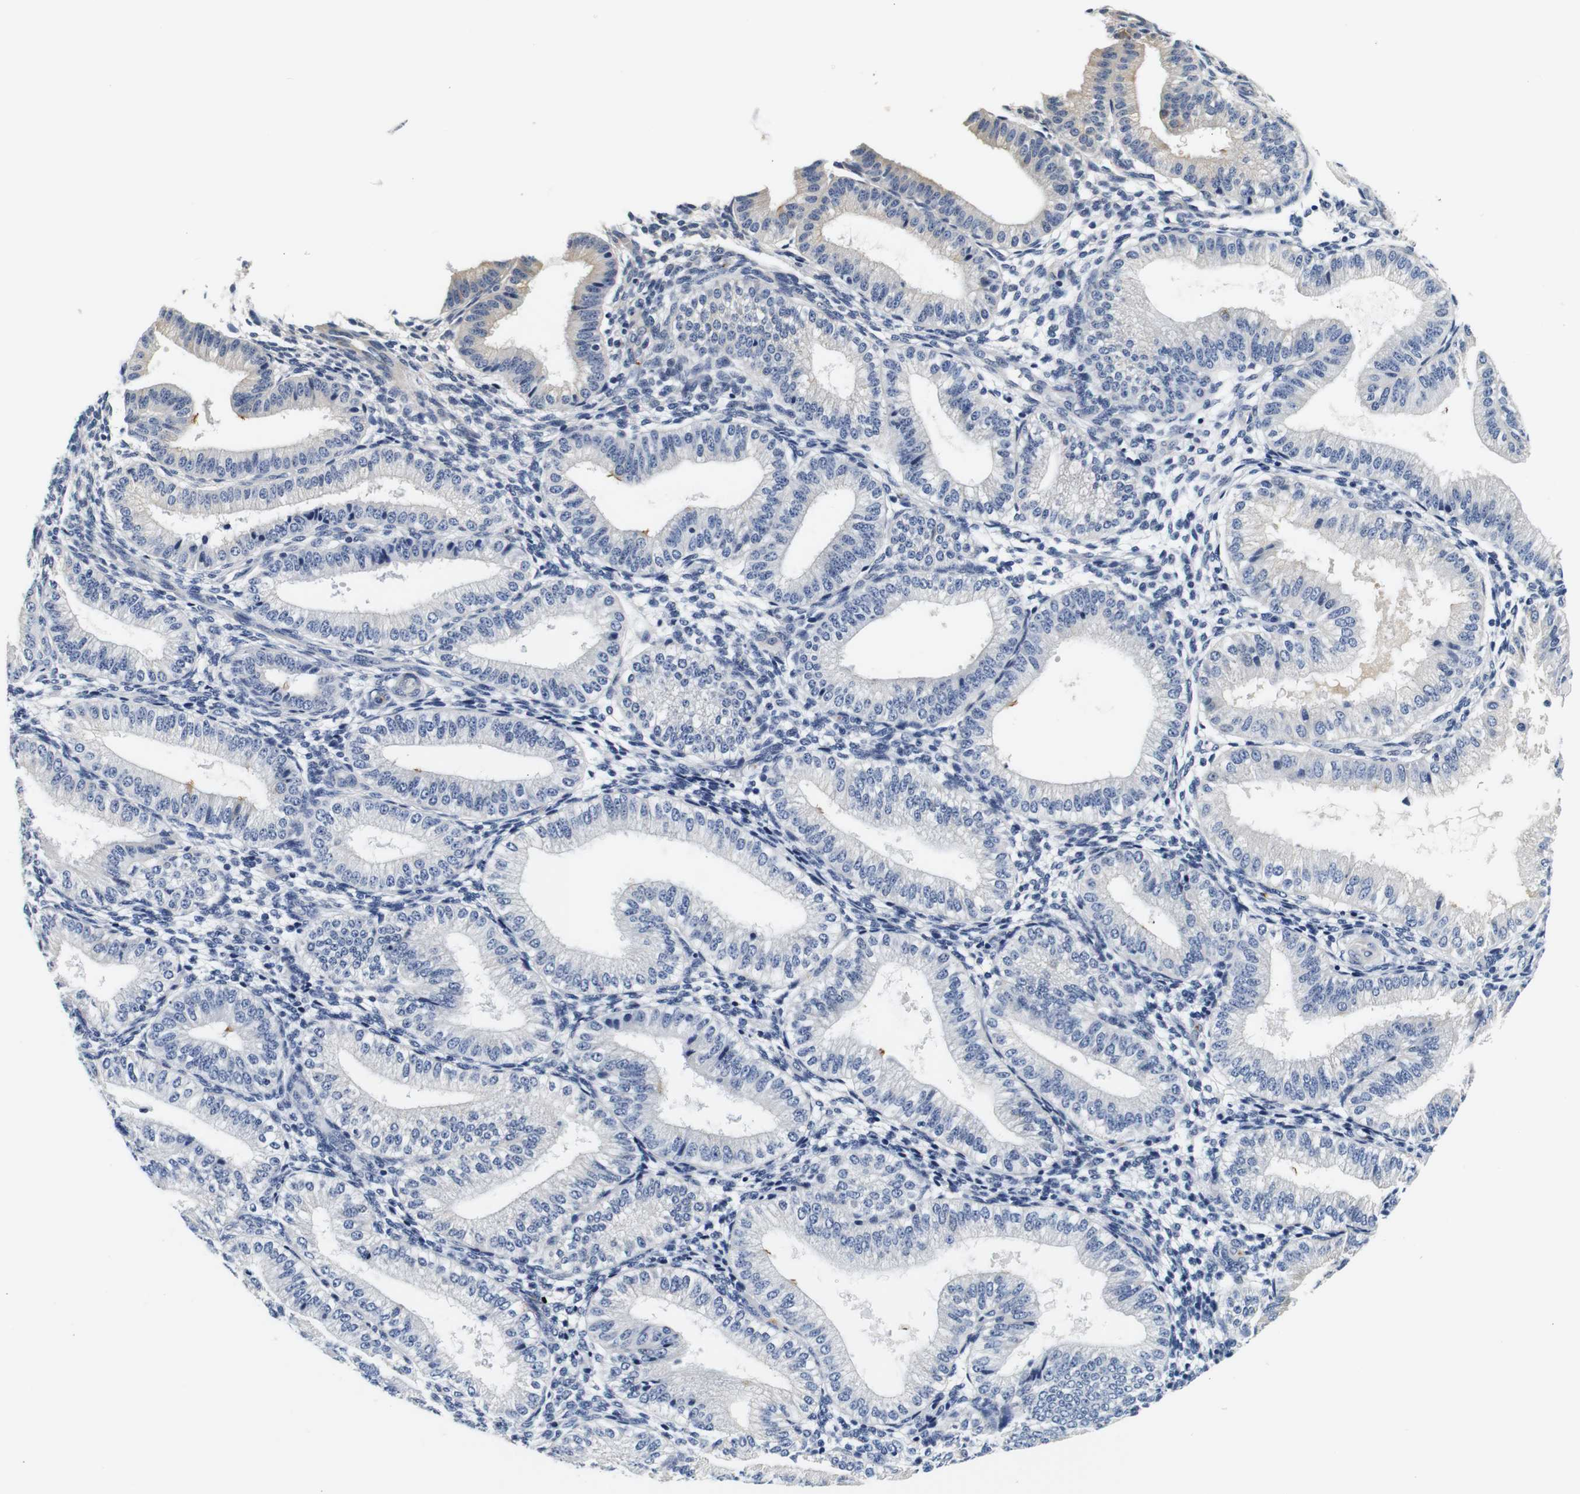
{"staining": {"intensity": "negative", "quantity": "none", "location": "none"}, "tissue": "endometrium", "cell_type": "Cells in endometrial stroma", "image_type": "normal", "snomed": [{"axis": "morphology", "description": "Normal tissue, NOS"}, {"axis": "topography", "description": "Endometrium"}], "caption": "There is no significant positivity in cells in endometrial stroma of endometrium. Brightfield microscopy of IHC stained with DAB (brown) and hematoxylin (blue), captured at high magnification.", "gene": "GP1BA", "patient": {"sex": "female", "age": 39}}